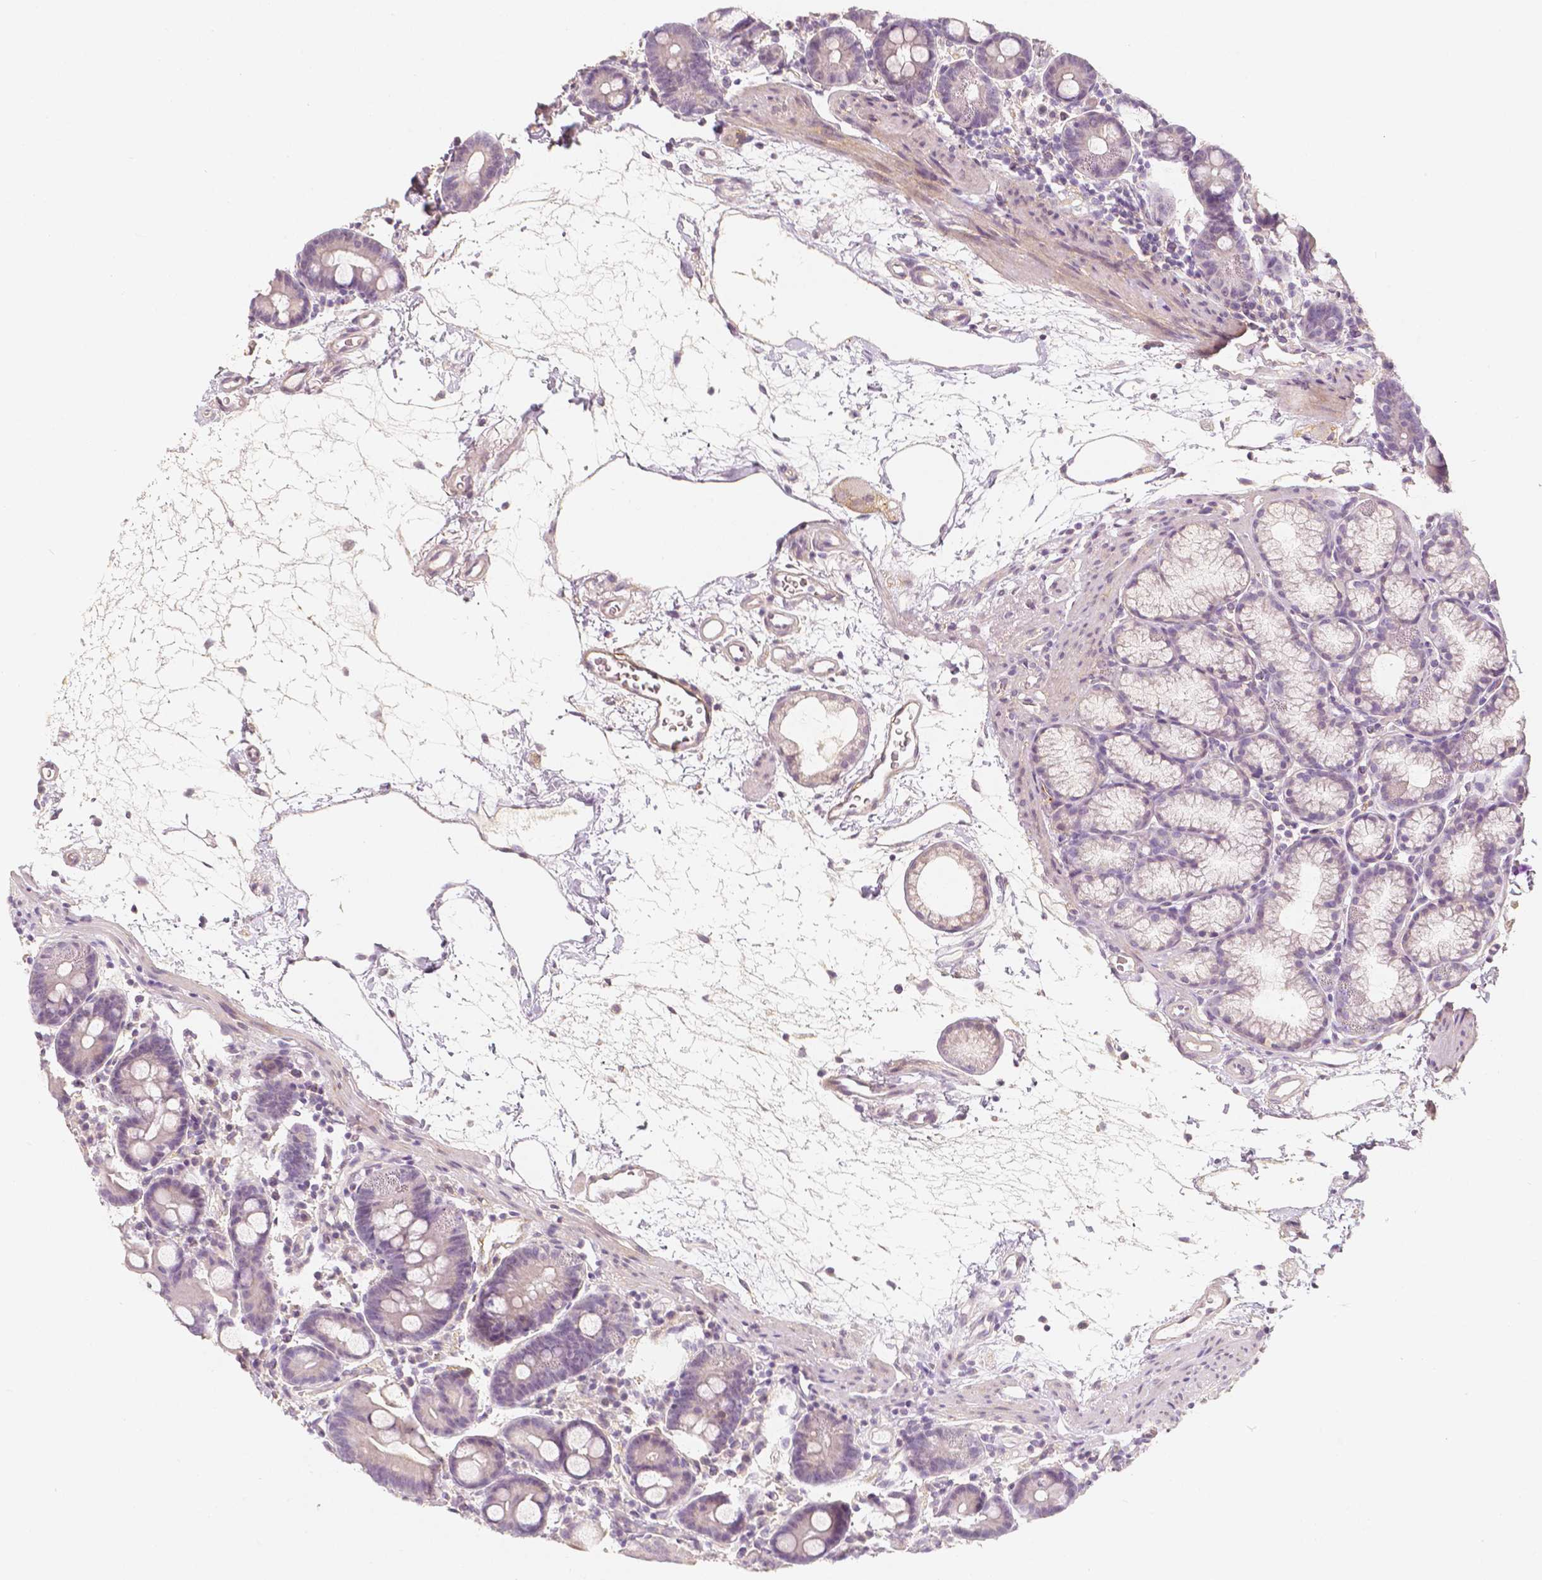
{"staining": {"intensity": "negative", "quantity": "none", "location": "none"}, "tissue": "duodenum", "cell_type": "Glandular cells", "image_type": "normal", "snomed": [{"axis": "morphology", "description": "Normal tissue, NOS"}, {"axis": "topography", "description": "Pancreas"}, {"axis": "topography", "description": "Duodenum"}], "caption": "This is an IHC photomicrograph of unremarkable duodenum. There is no expression in glandular cells.", "gene": "THY1", "patient": {"sex": "male", "age": 59}}